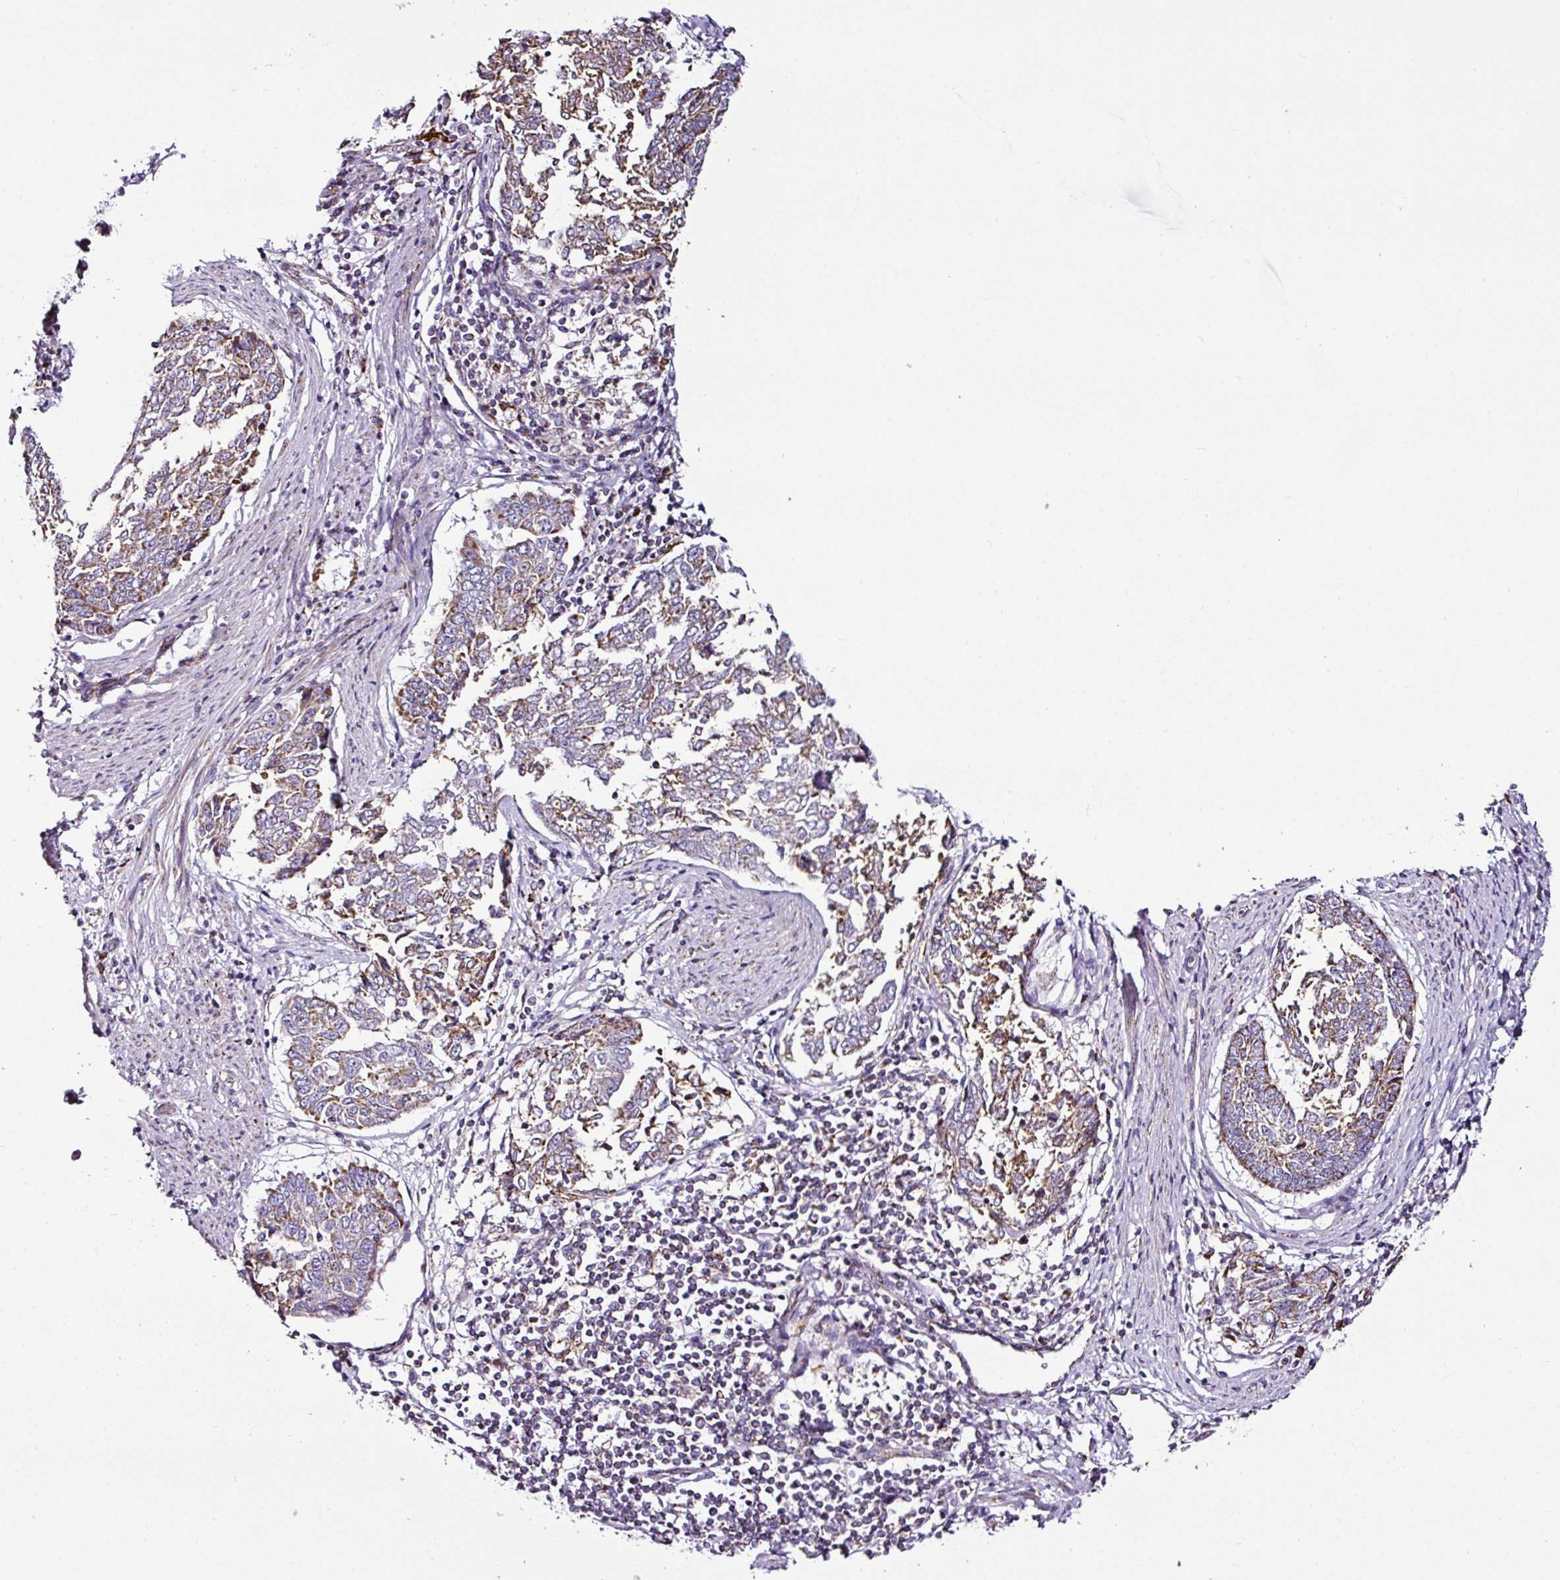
{"staining": {"intensity": "moderate", "quantity": ">75%", "location": "cytoplasmic/membranous"}, "tissue": "endometrial cancer", "cell_type": "Tumor cells", "image_type": "cancer", "snomed": [{"axis": "morphology", "description": "Adenocarcinoma, NOS"}, {"axis": "topography", "description": "Endometrium"}], "caption": "This histopathology image exhibits immunohistochemistry (IHC) staining of human endometrial adenocarcinoma, with medium moderate cytoplasmic/membranous staining in about >75% of tumor cells.", "gene": "DPAGT1", "patient": {"sex": "female", "age": 80}}